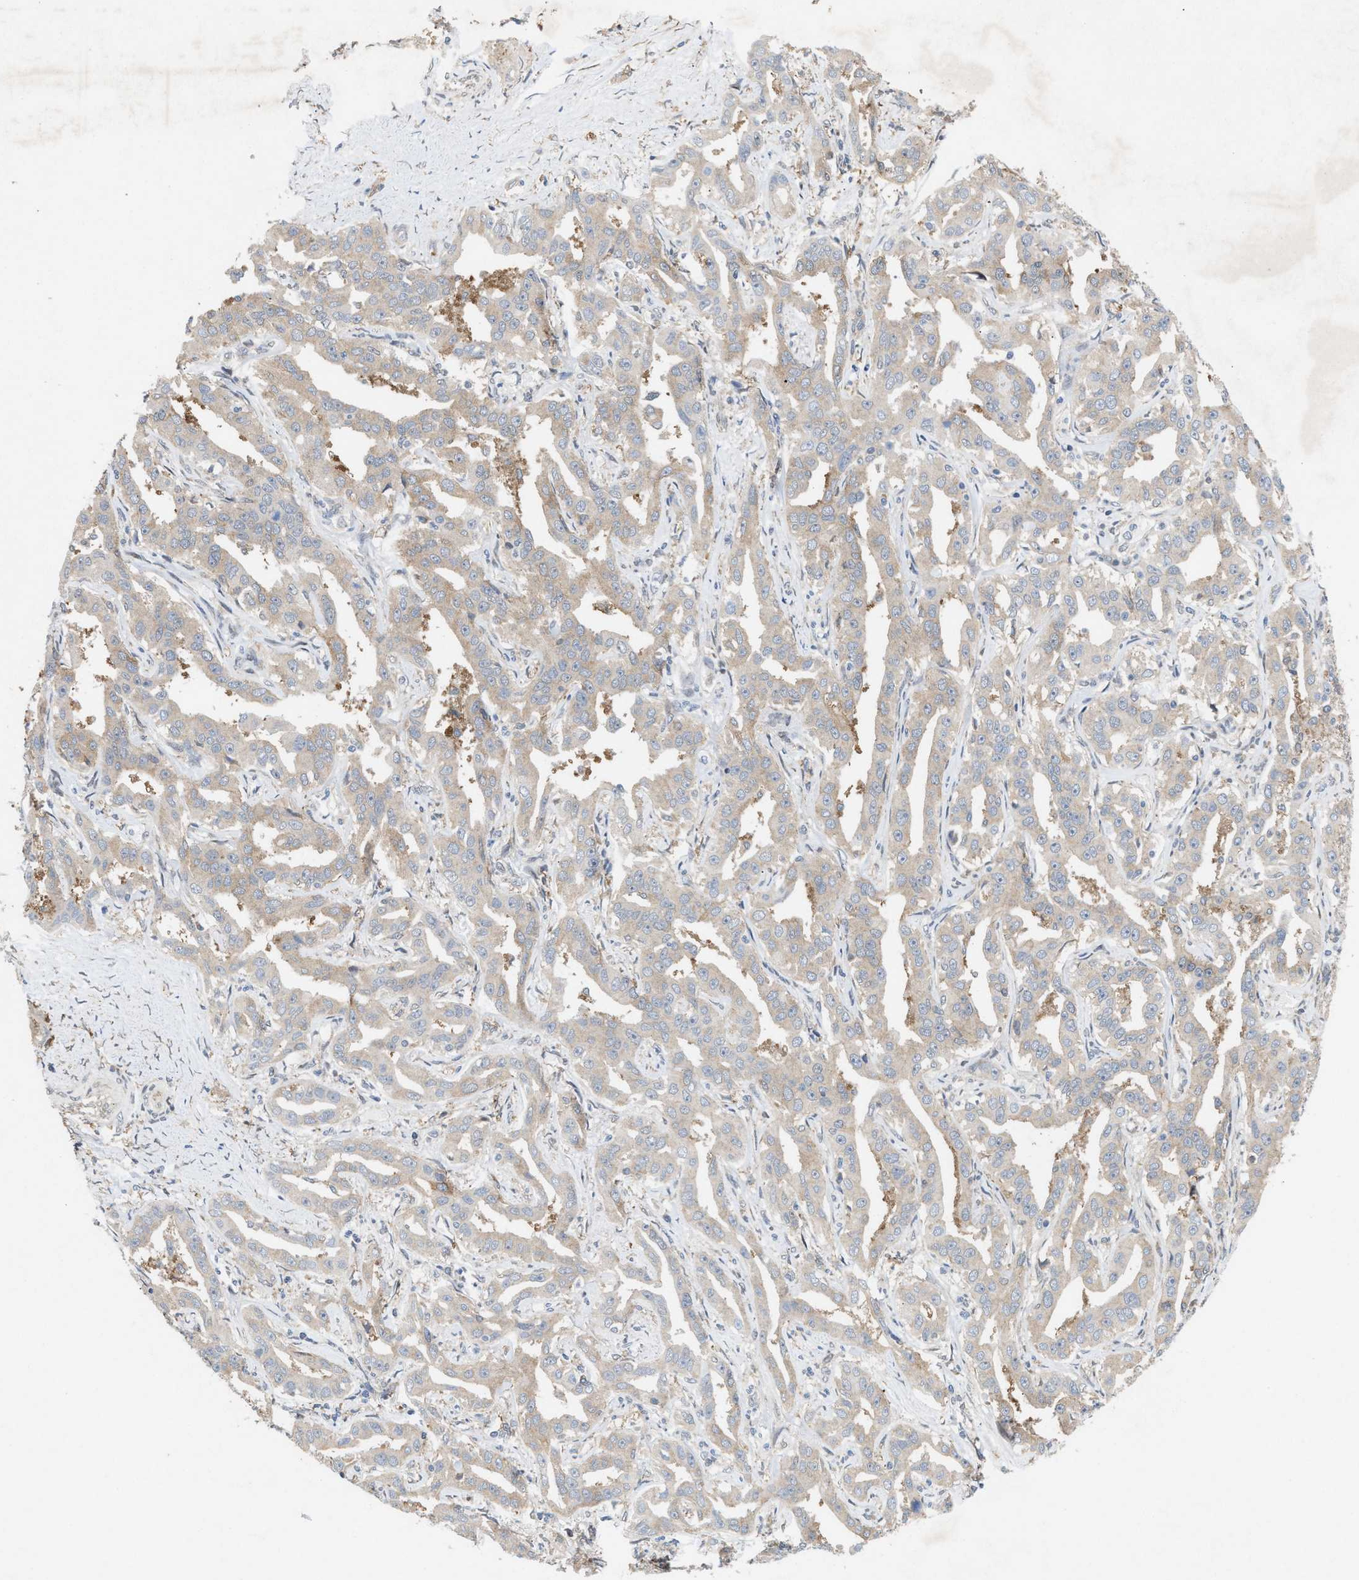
{"staining": {"intensity": "weak", "quantity": "<25%", "location": "cytoplasmic/membranous"}, "tissue": "liver cancer", "cell_type": "Tumor cells", "image_type": "cancer", "snomed": [{"axis": "morphology", "description": "Cholangiocarcinoma"}, {"axis": "topography", "description": "Liver"}], "caption": "DAB (3,3'-diaminobenzidine) immunohistochemical staining of human cholangiocarcinoma (liver) exhibits no significant expression in tumor cells. (DAB (3,3'-diaminobenzidine) immunohistochemistry, high magnification).", "gene": "MFSD6", "patient": {"sex": "male", "age": 59}}